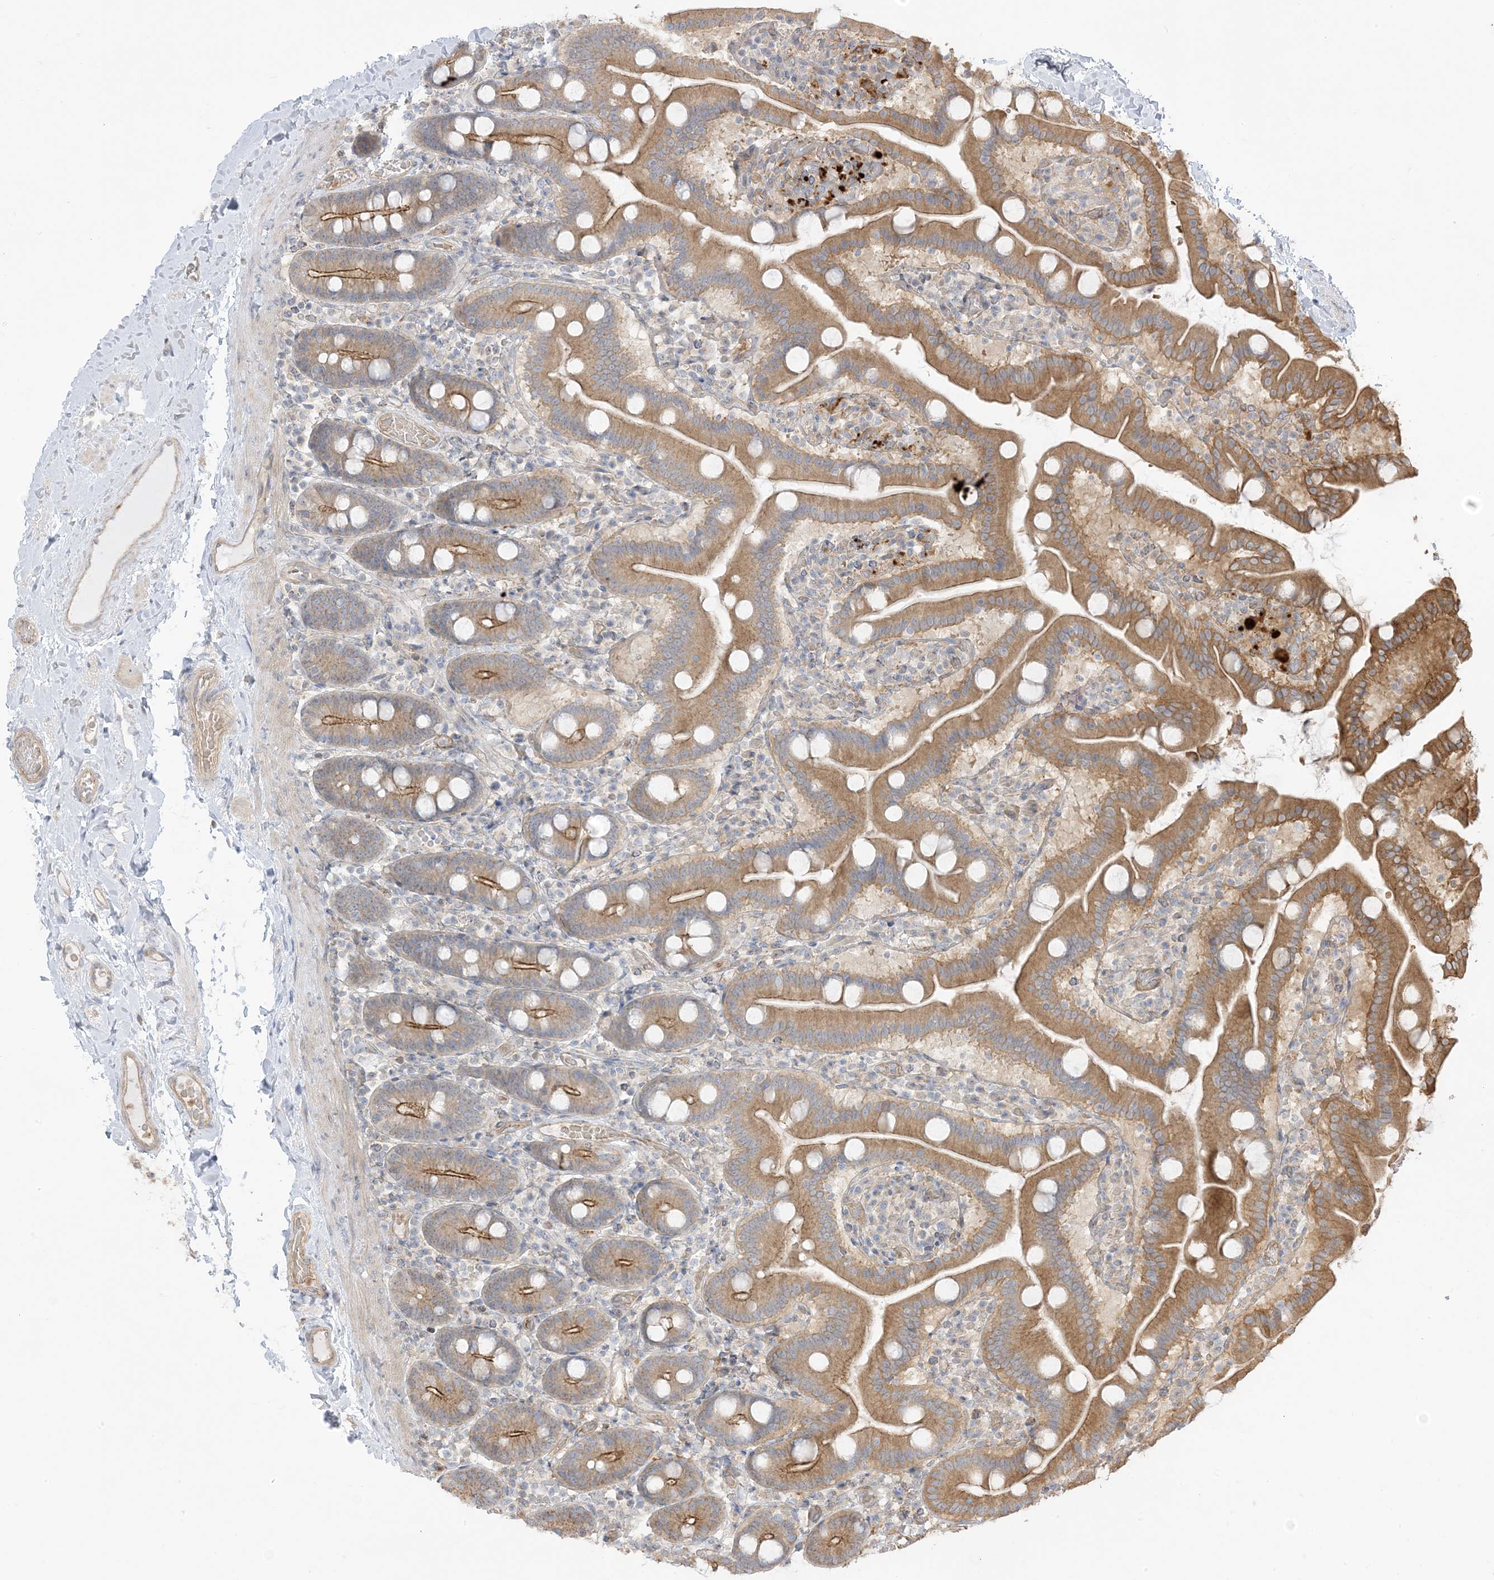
{"staining": {"intensity": "moderate", "quantity": ">75%", "location": "cytoplasmic/membranous"}, "tissue": "duodenum", "cell_type": "Glandular cells", "image_type": "normal", "snomed": [{"axis": "morphology", "description": "Normal tissue, NOS"}, {"axis": "topography", "description": "Duodenum"}], "caption": "Immunohistochemical staining of benign human duodenum exhibits moderate cytoplasmic/membranous protein positivity in about >75% of glandular cells. Using DAB (3,3'-diaminobenzidine) (brown) and hematoxylin (blue) stains, captured at high magnification using brightfield microscopy.", "gene": "ICMT", "patient": {"sex": "male", "age": 55}}